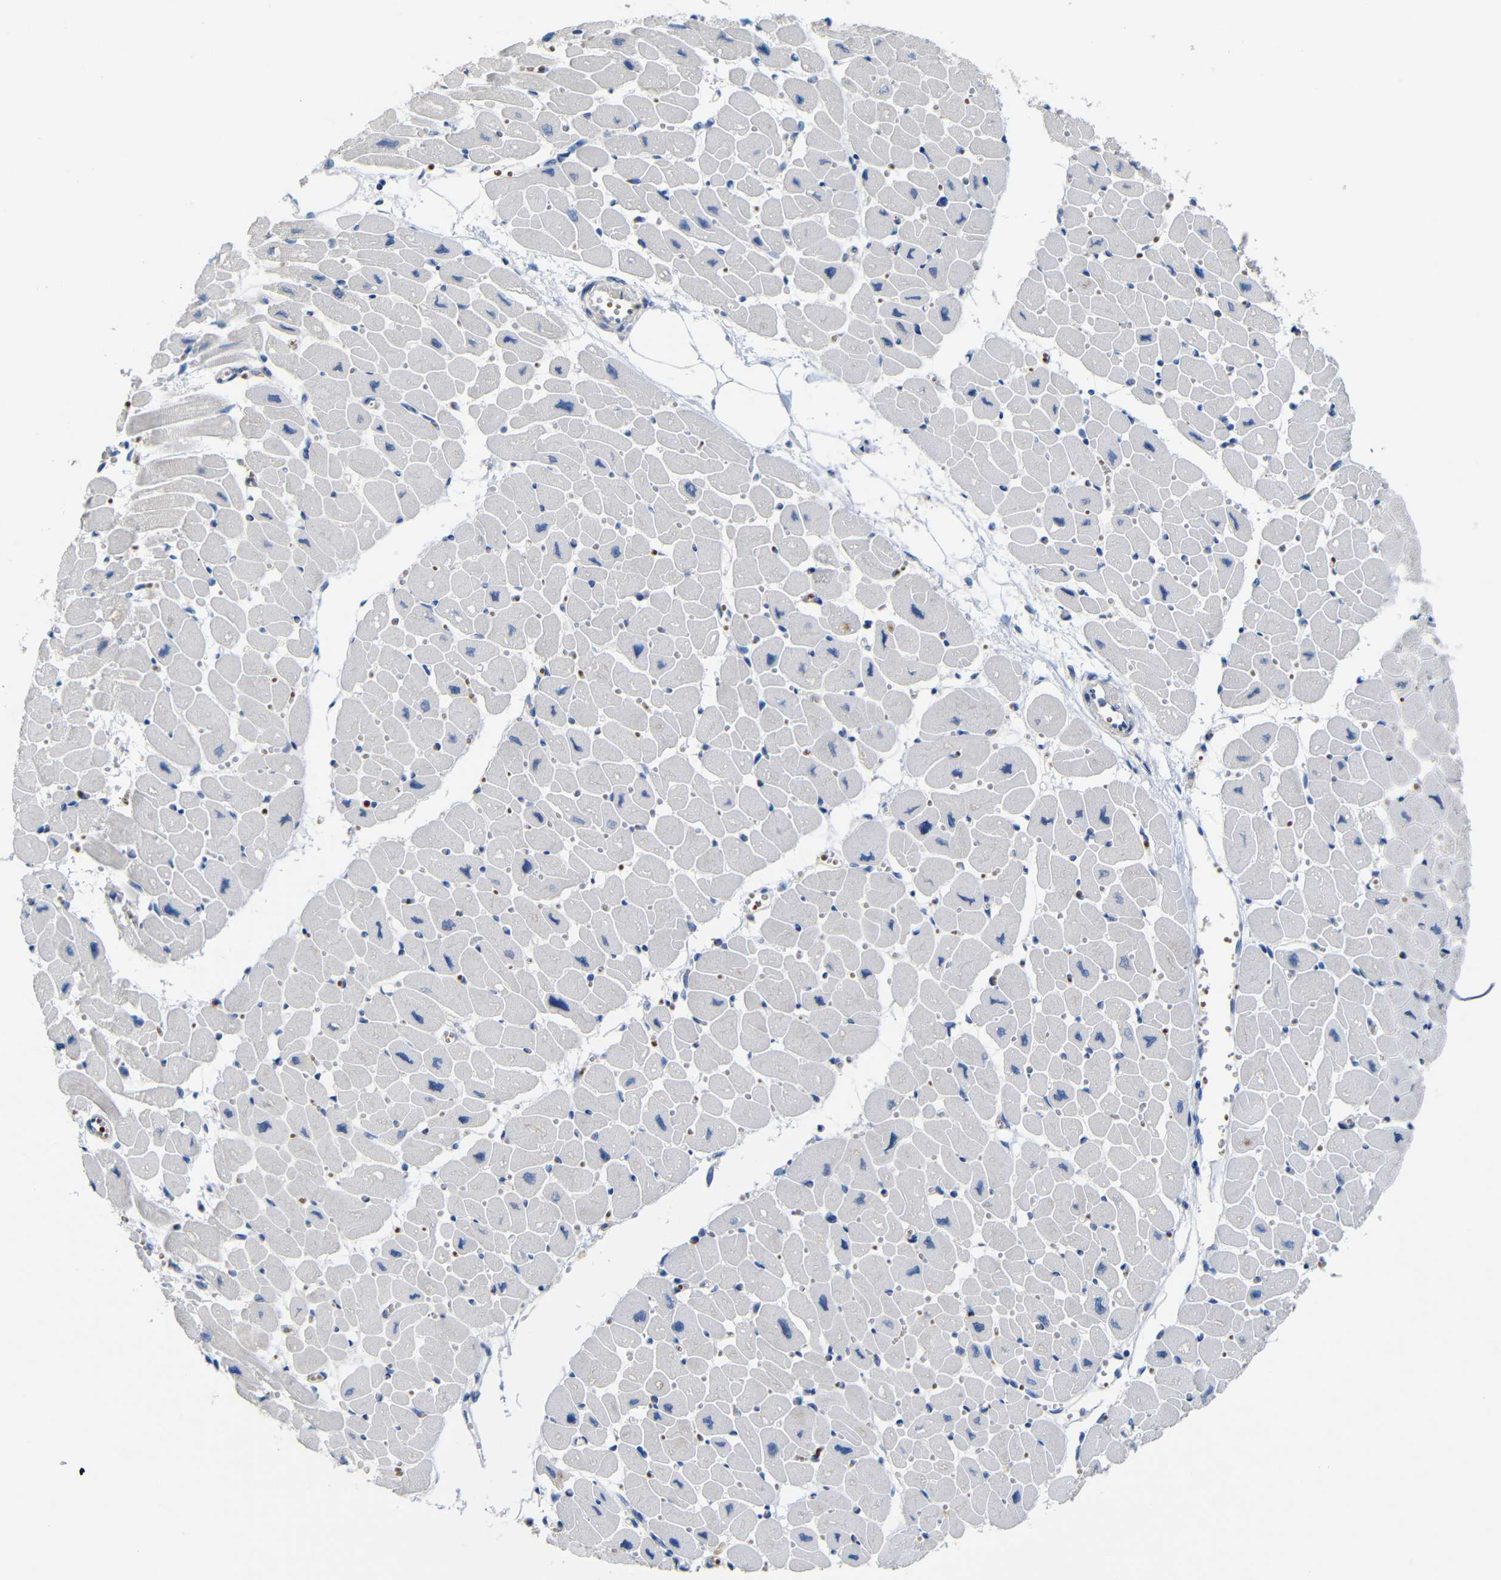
{"staining": {"intensity": "negative", "quantity": "none", "location": "none"}, "tissue": "heart muscle", "cell_type": "Cardiomyocytes", "image_type": "normal", "snomed": [{"axis": "morphology", "description": "Normal tissue, NOS"}, {"axis": "topography", "description": "Heart"}], "caption": "Immunohistochemical staining of benign human heart muscle demonstrates no significant expression in cardiomyocytes.", "gene": "TBC1D32", "patient": {"sex": "female", "age": 54}}